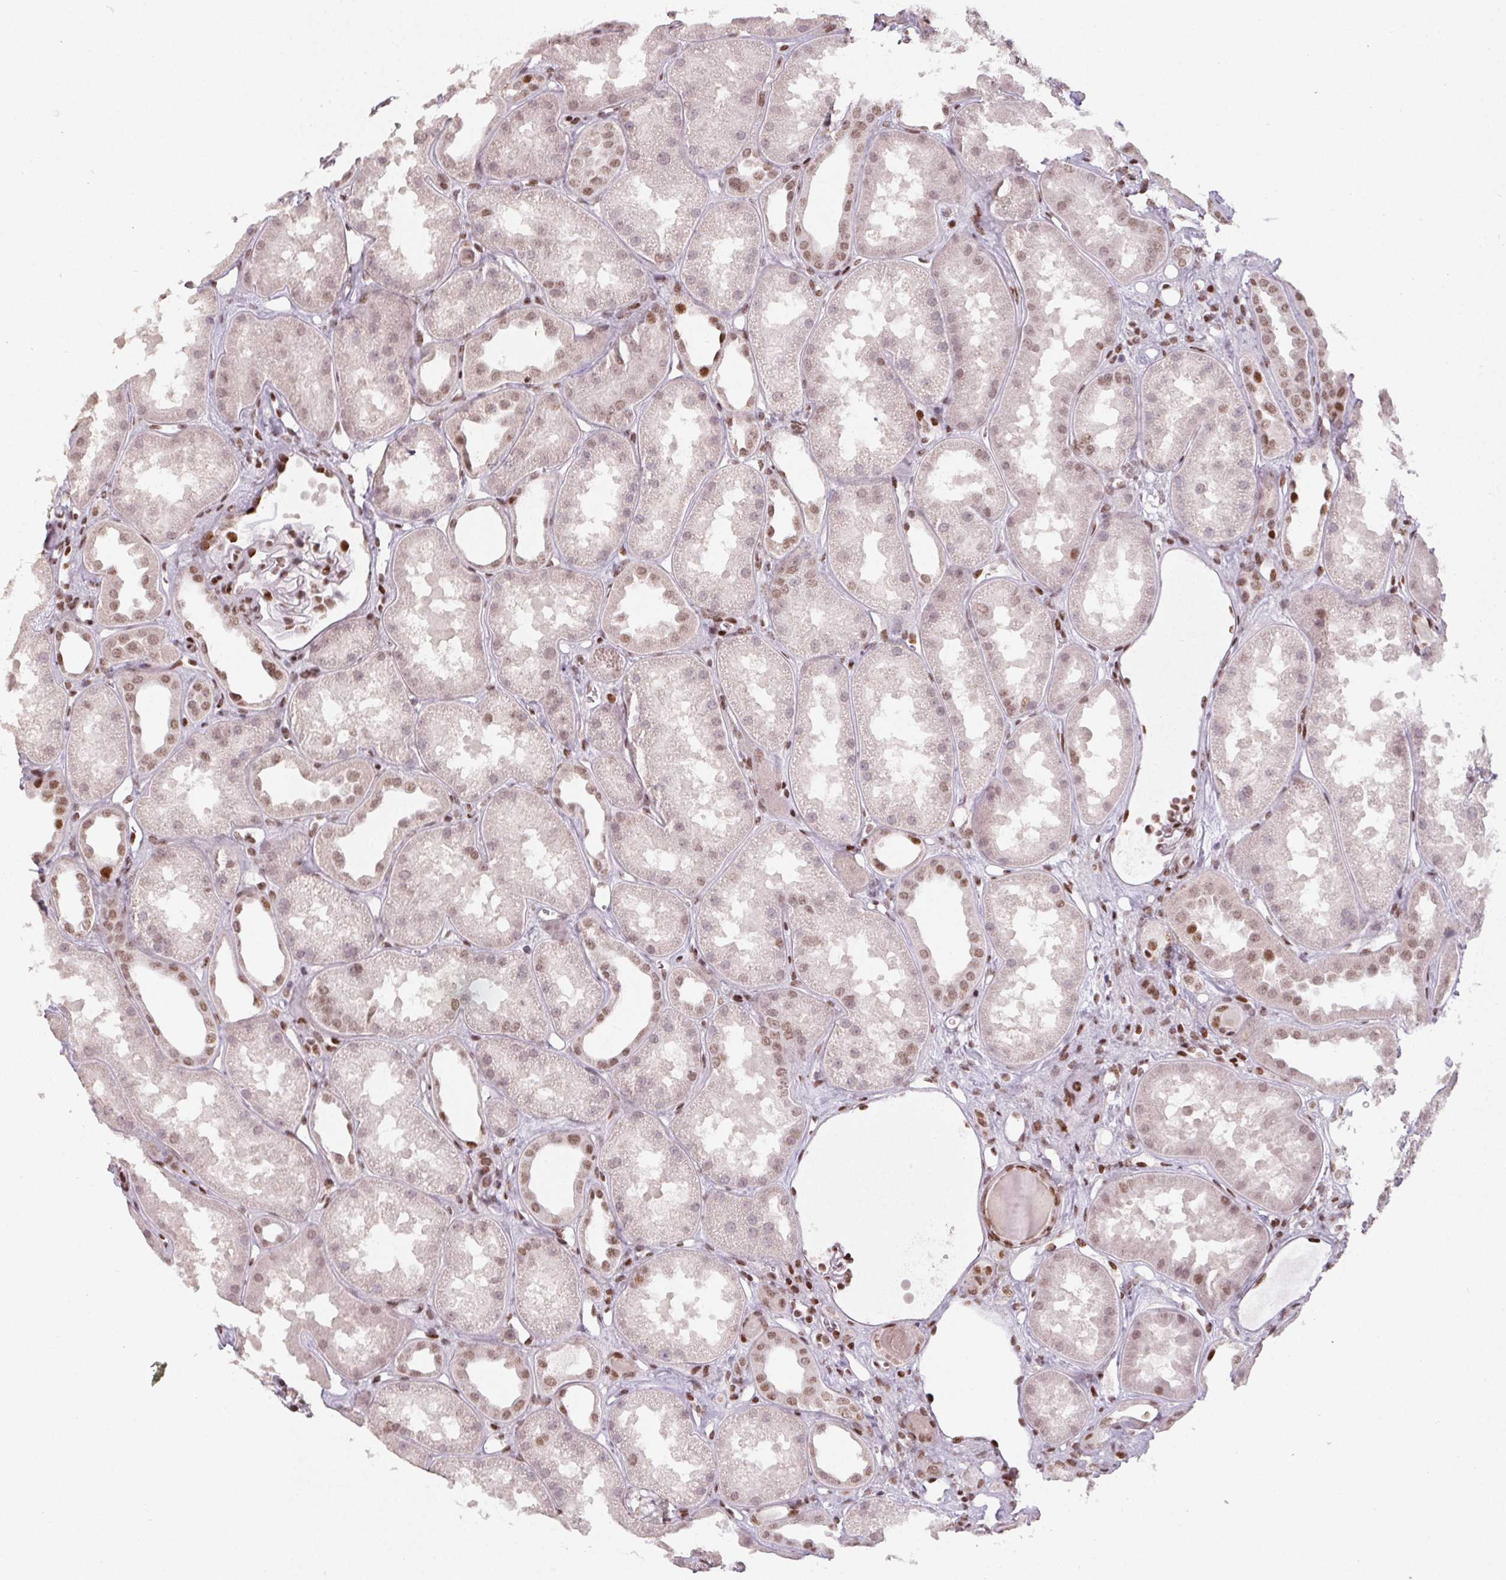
{"staining": {"intensity": "moderate", "quantity": "25%-75%", "location": "nuclear"}, "tissue": "kidney", "cell_type": "Cells in glomeruli", "image_type": "normal", "snomed": [{"axis": "morphology", "description": "Normal tissue, NOS"}, {"axis": "topography", "description": "Kidney"}], "caption": "A micrograph of kidney stained for a protein reveals moderate nuclear brown staining in cells in glomeruli. The protein is shown in brown color, while the nuclei are stained blue.", "gene": "KMT2A", "patient": {"sex": "male", "age": 61}}